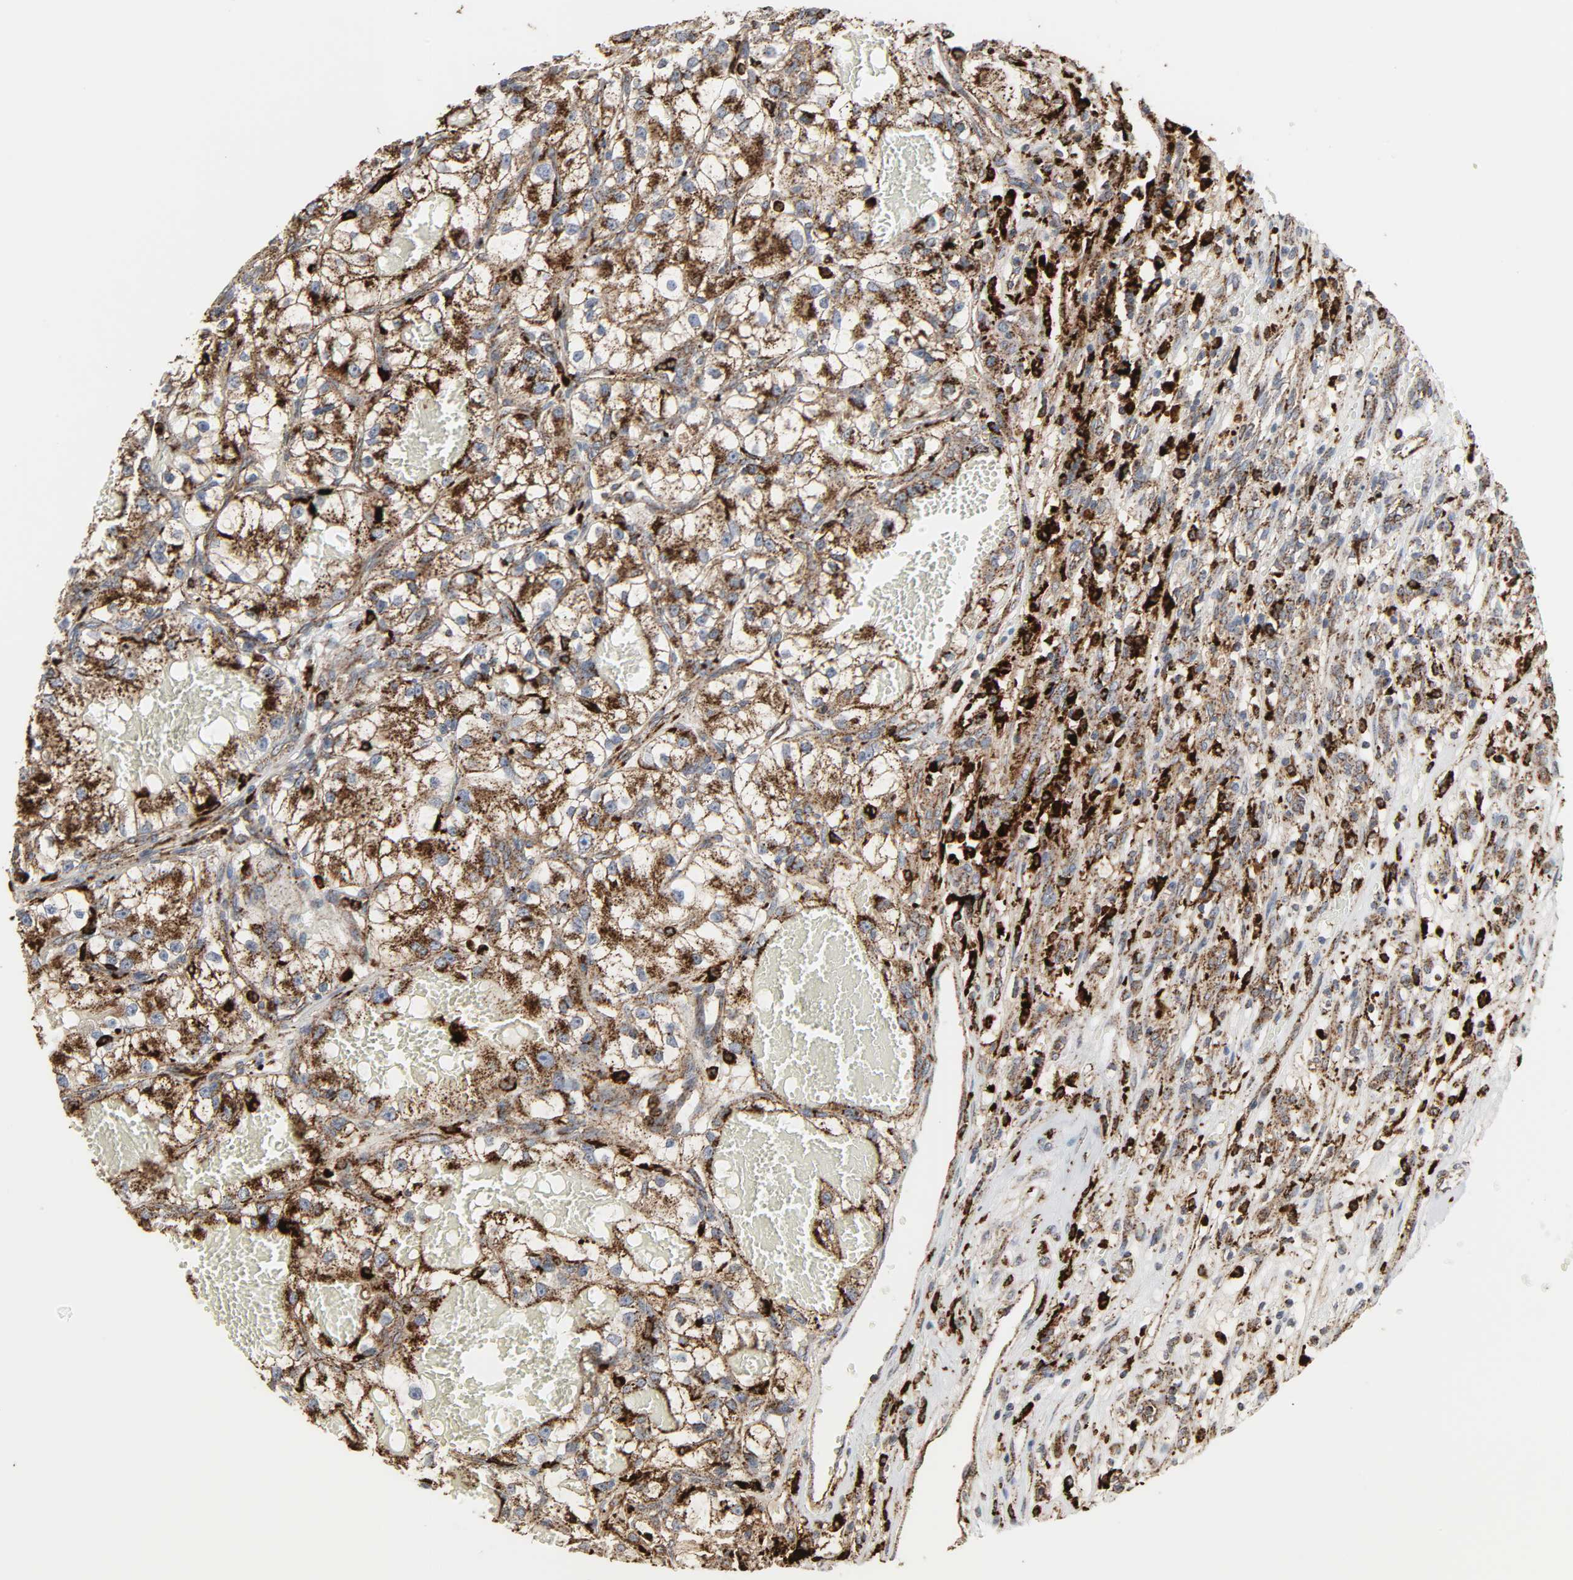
{"staining": {"intensity": "strong", "quantity": ">75%", "location": "cytoplasmic/membranous"}, "tissue": "renal cancer", "cell_type": "Tumor cells", "image_type": "cancer", "snomed": [{"axis": "morphology", "description": "Adenocarcinoma, NOS"}, {"axis": "topography", "description": "Kidney"}], "caption": "Immunohistochemistry (IHC) photomicrograph of human renal adenocarcinoma stained for a protein (brown), which exhibits high levels of strong cytoplasmic/membranous staining in approximately >75% of tumor cells.", "gene": "PSAP", "patient": {"sex": "female", "age": 57}}